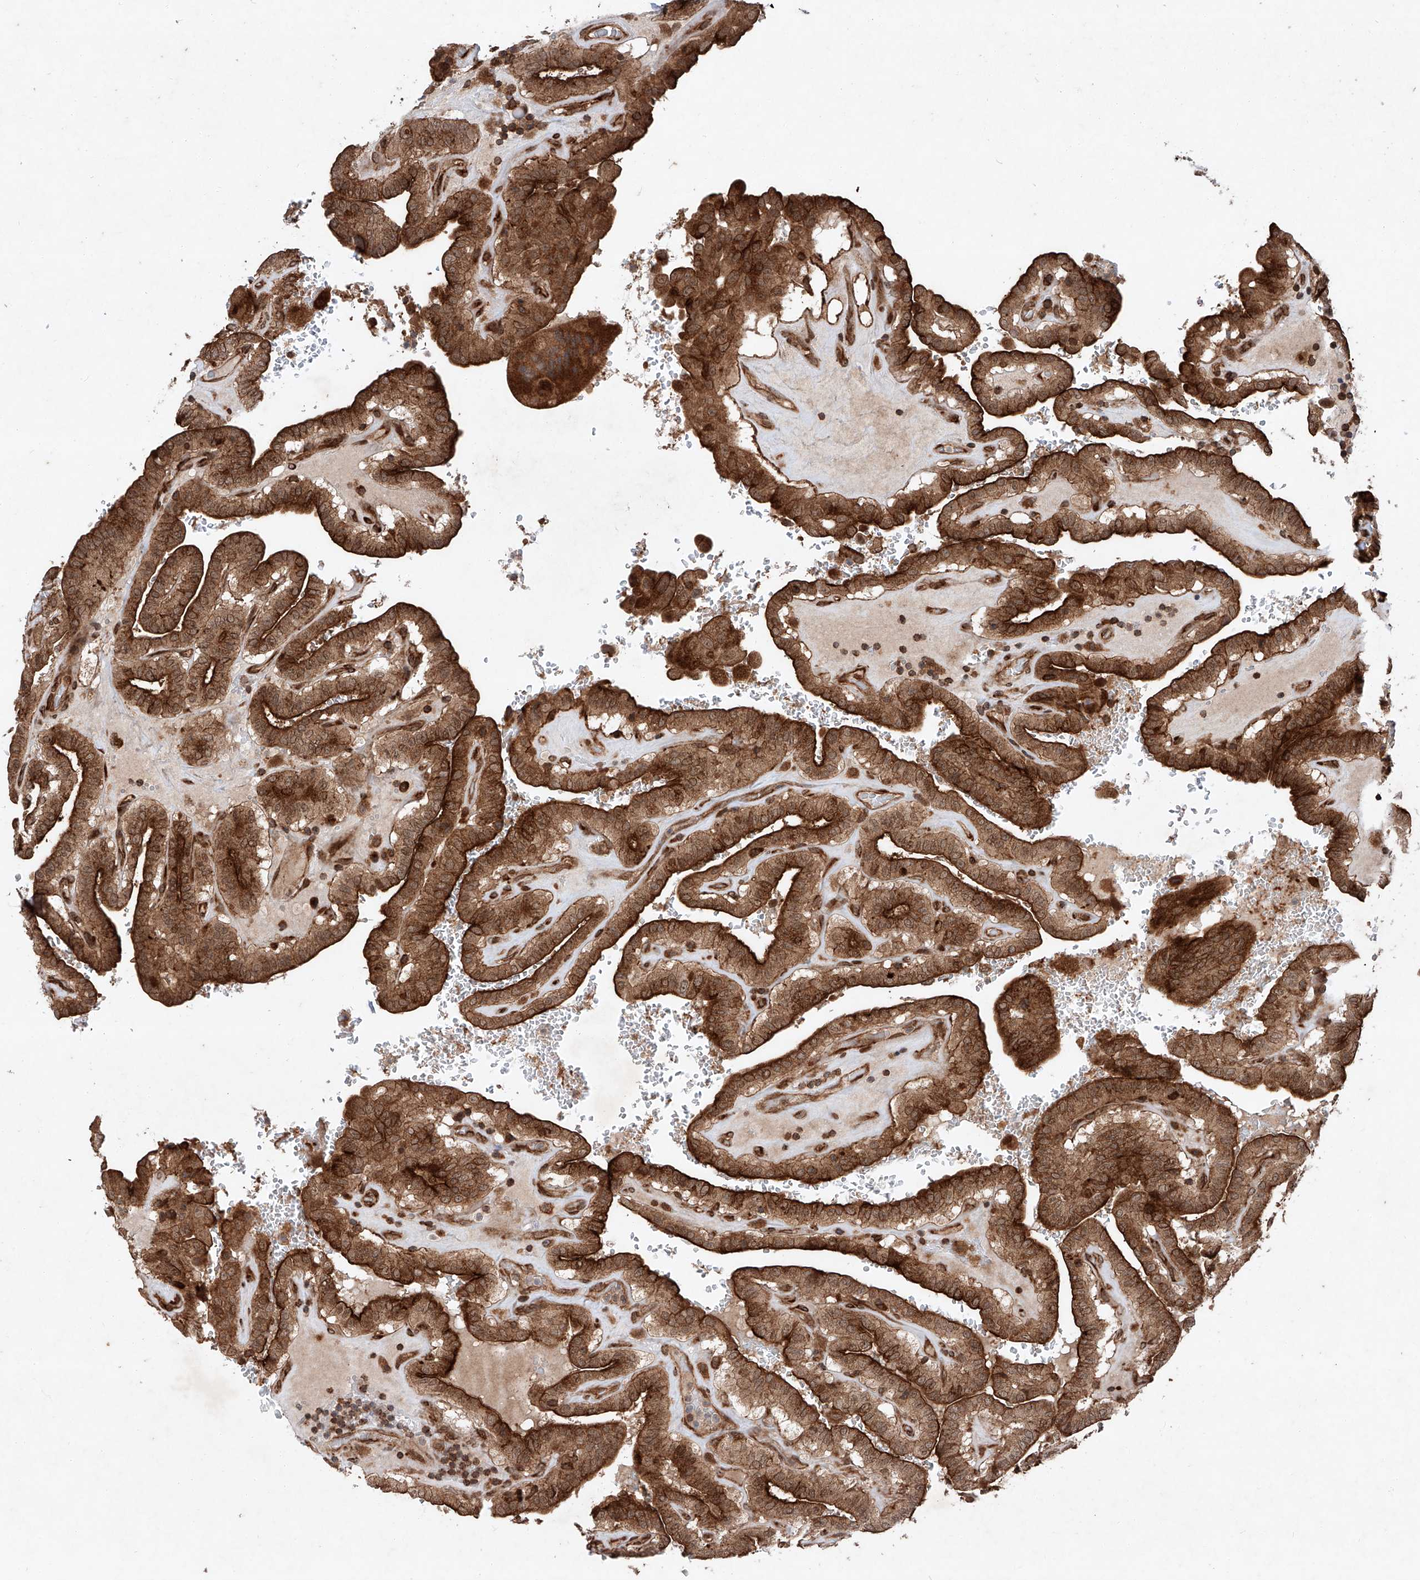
{"staining": {"intensity": "strong", "quantity": ">75%", "location": "cytoplasmic/membranous"}, "tissue": "thyroid cancer", "cell_type": "Tumor cells", "image_type": "cancer", "snomed": [{"axis": "morphology", "description": "Papillary adenocarcinoma, NOS"}, {"axis": "topography", "description": "Thyroid gland"}], "caption": "Strong cytoplasmic/membranous staining is appreciated in approximately >75% of tumor cells in thyroid cancer (papillary adenocarcinoma).", "gene": "ZFP28", "patient": {"sex": "male", "age": 77}}